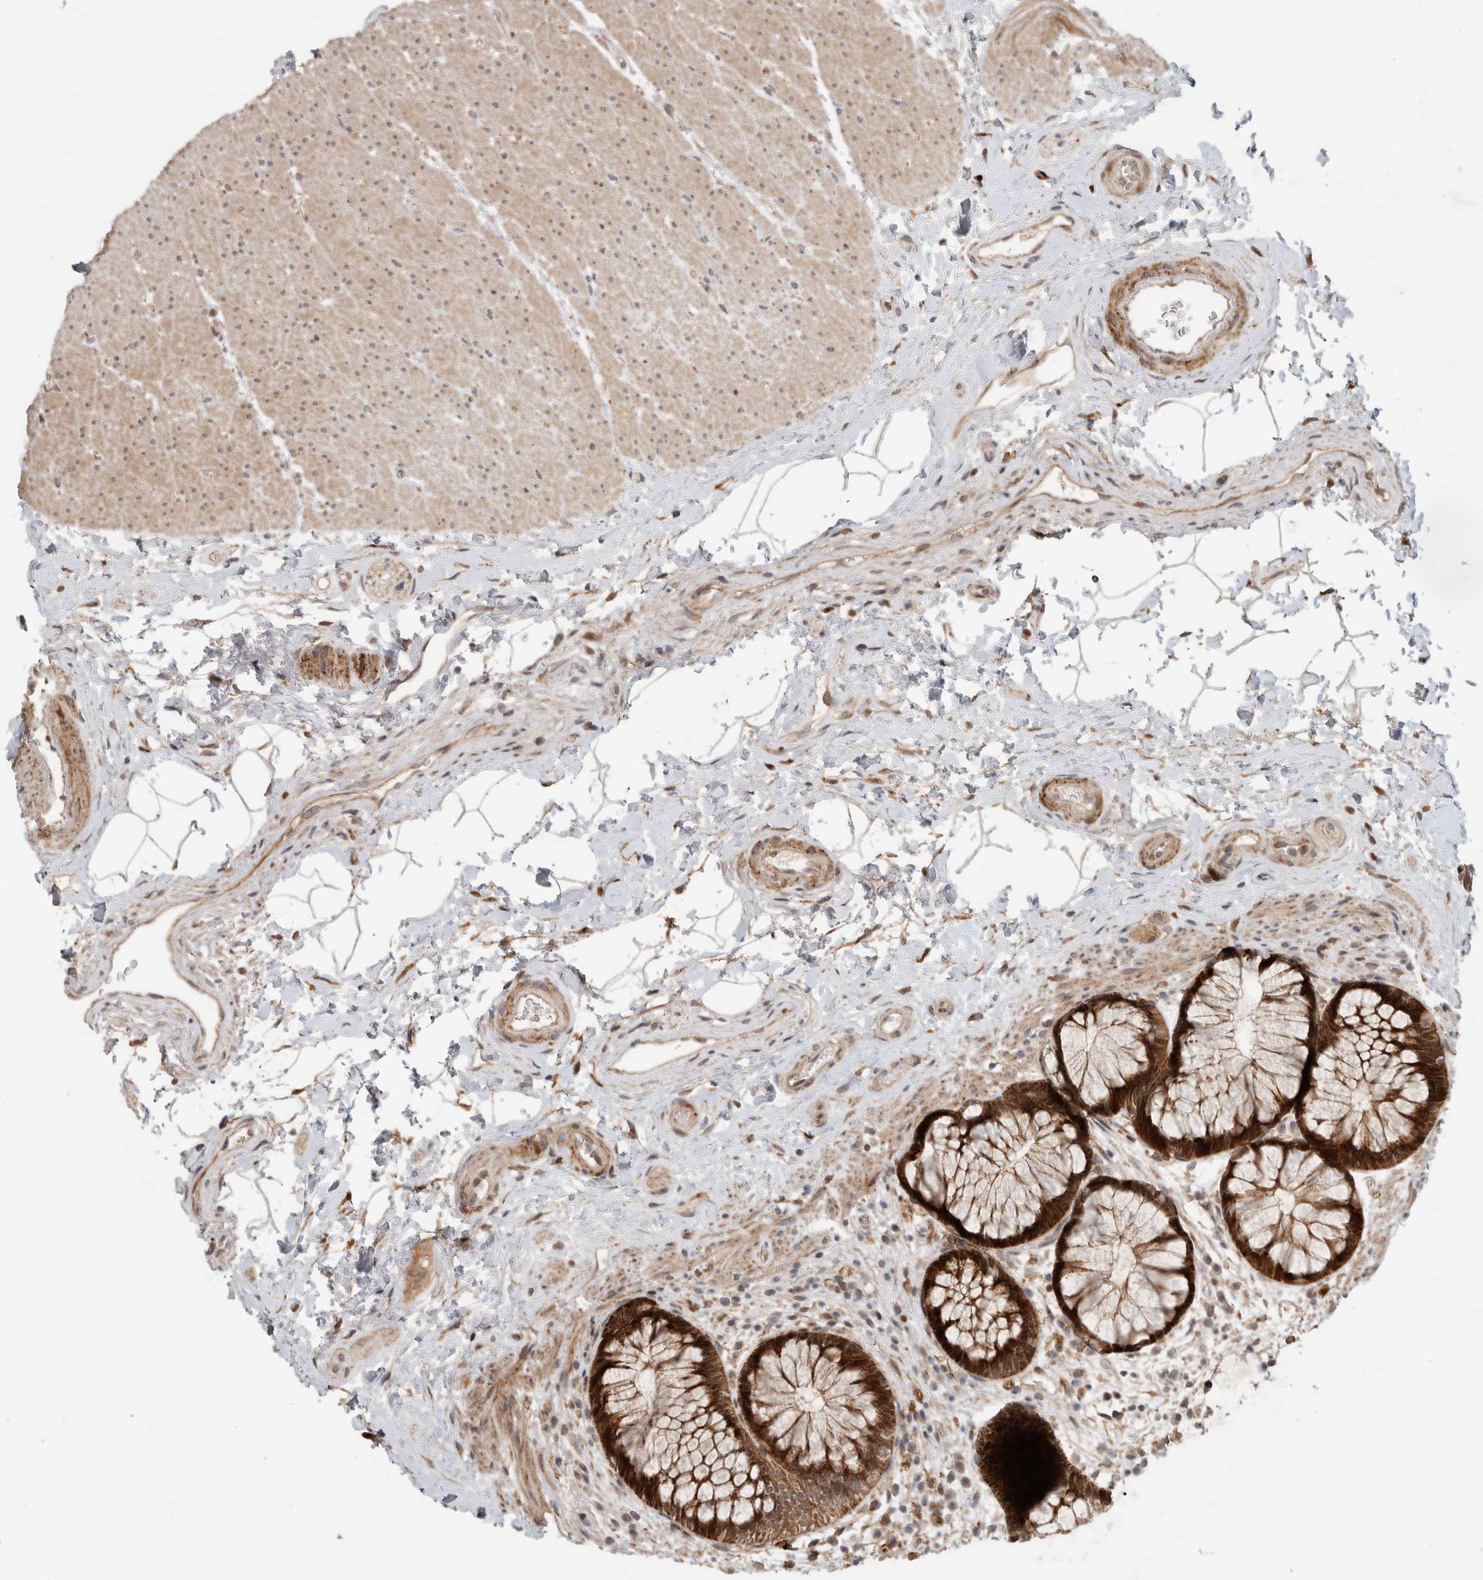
{"staining": {"intensity": "strong", "quantity": ">75%", "location": "cytoplasmic/membranous,nuclear"}, "tissue": "rectum", "cell_type": "Glandular cells", "image_type": "normal", "snomed": [{"axis": "morphology", "description": "Normal tissue, NOS"}, {"axis": "topography", "description": "Rectum"}], "caption": "An IHC histopathology image of unremarkable tissue is shown. Protein staining in brown highlights strong cytoplasmic/membranous,nuclear positivity in rectum within glandular cells.", "gene": "INSRR", "patient": {"sex": "male", "age": 51}}